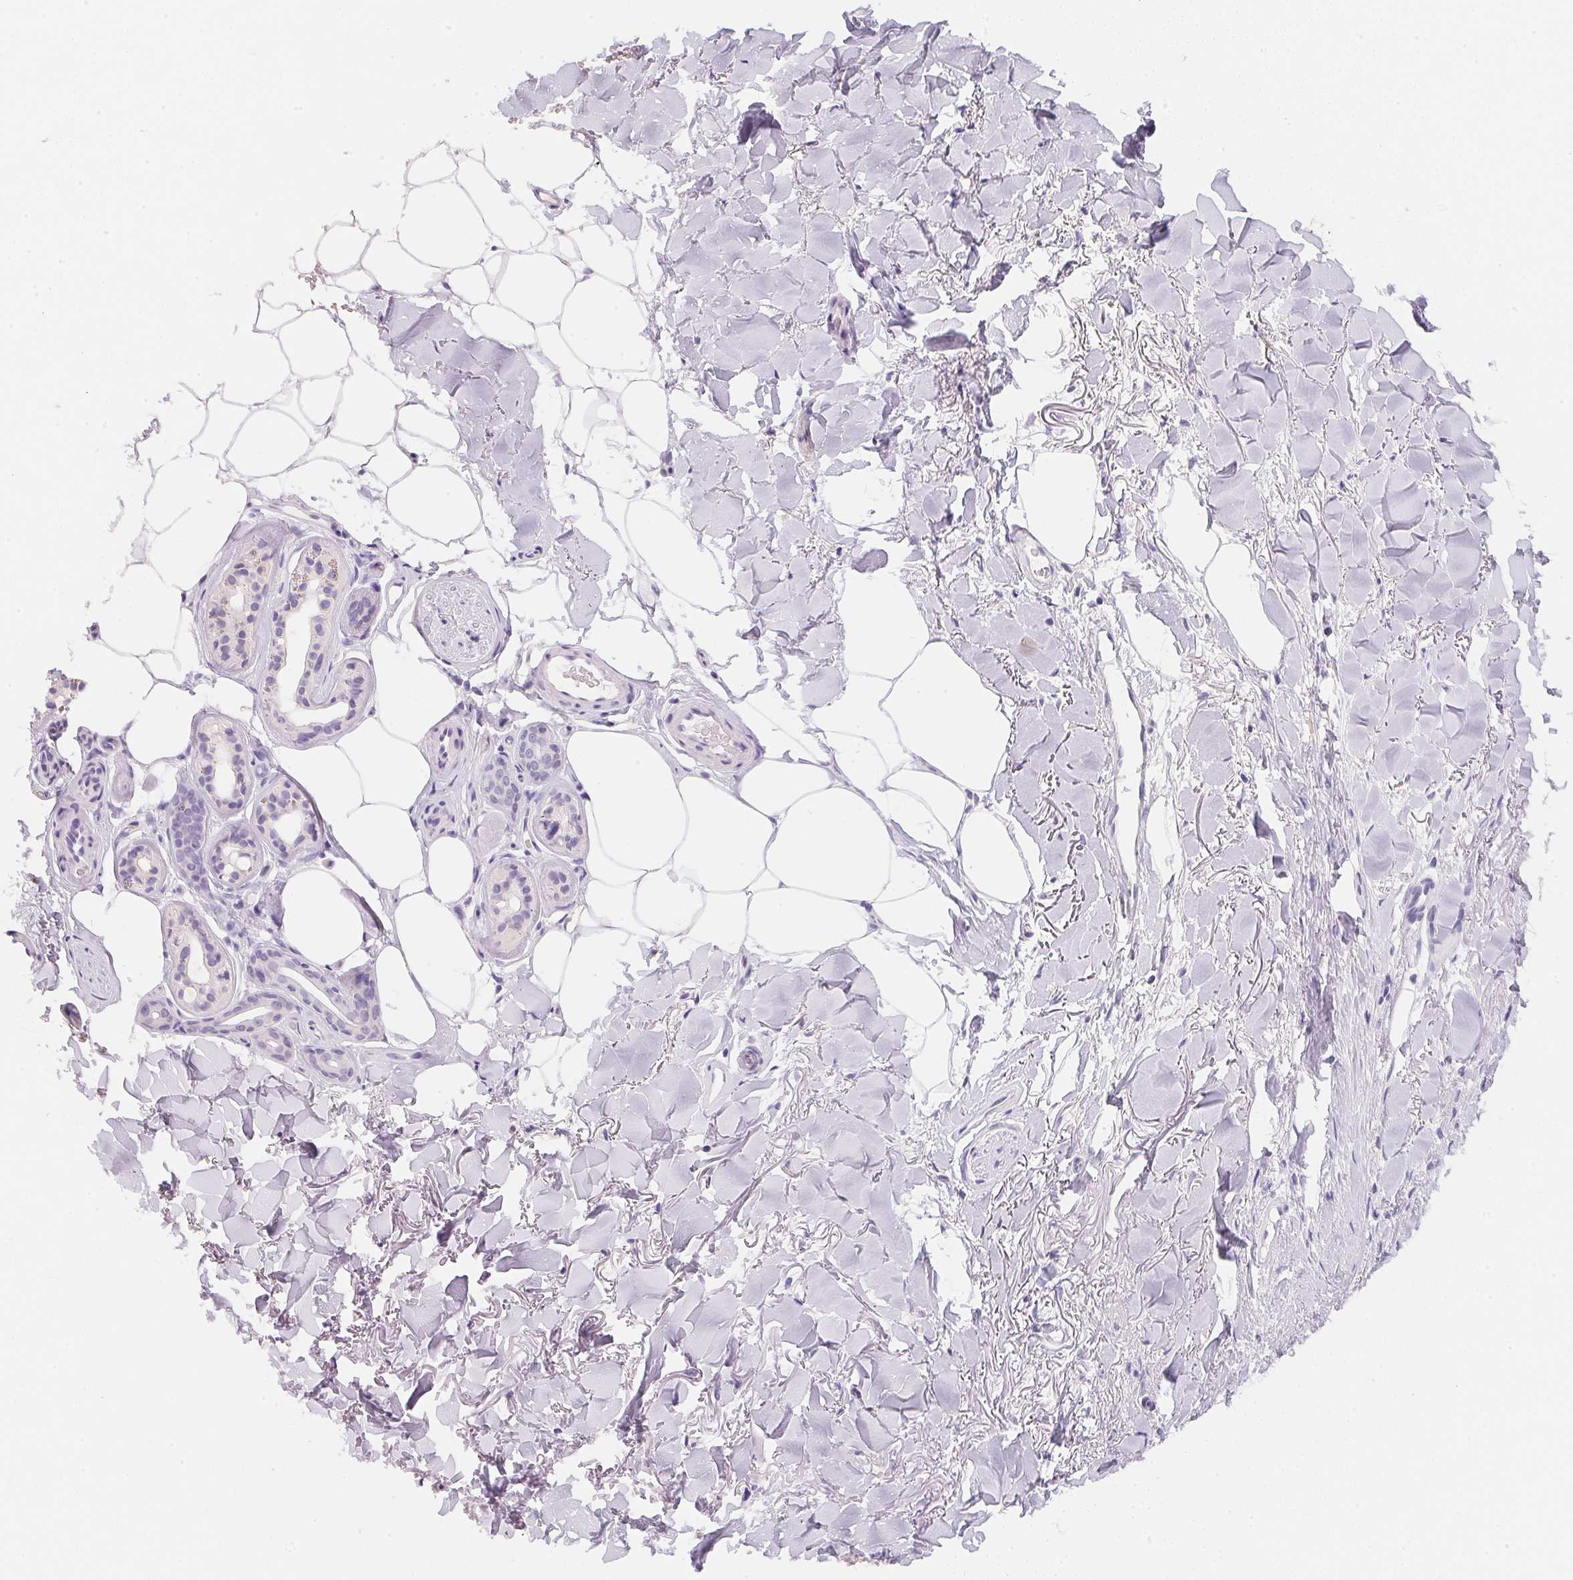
{"staining": {"intensity": "negative", "quantity": "none", "location": "none"}, "tissue": "skin cancer", "cell_type": "Tumor cells", "image_type": "cancer", "snomed": [{"axis": "morphology", "description": "Basal cell carcinoma"}, {"axis": "topography", "description": "Skin"}], "caption": "Immunohistochemistry image of skin cancer stained for a protein (brown), which reveals no staining in tumor cells. (Stains: DAB IHC with hematoxylin counter stain, Microscopy: brightfield microscopy at high magnification).", "gene": "ACP3", "patient": {"sex": "female", "age": 82}}